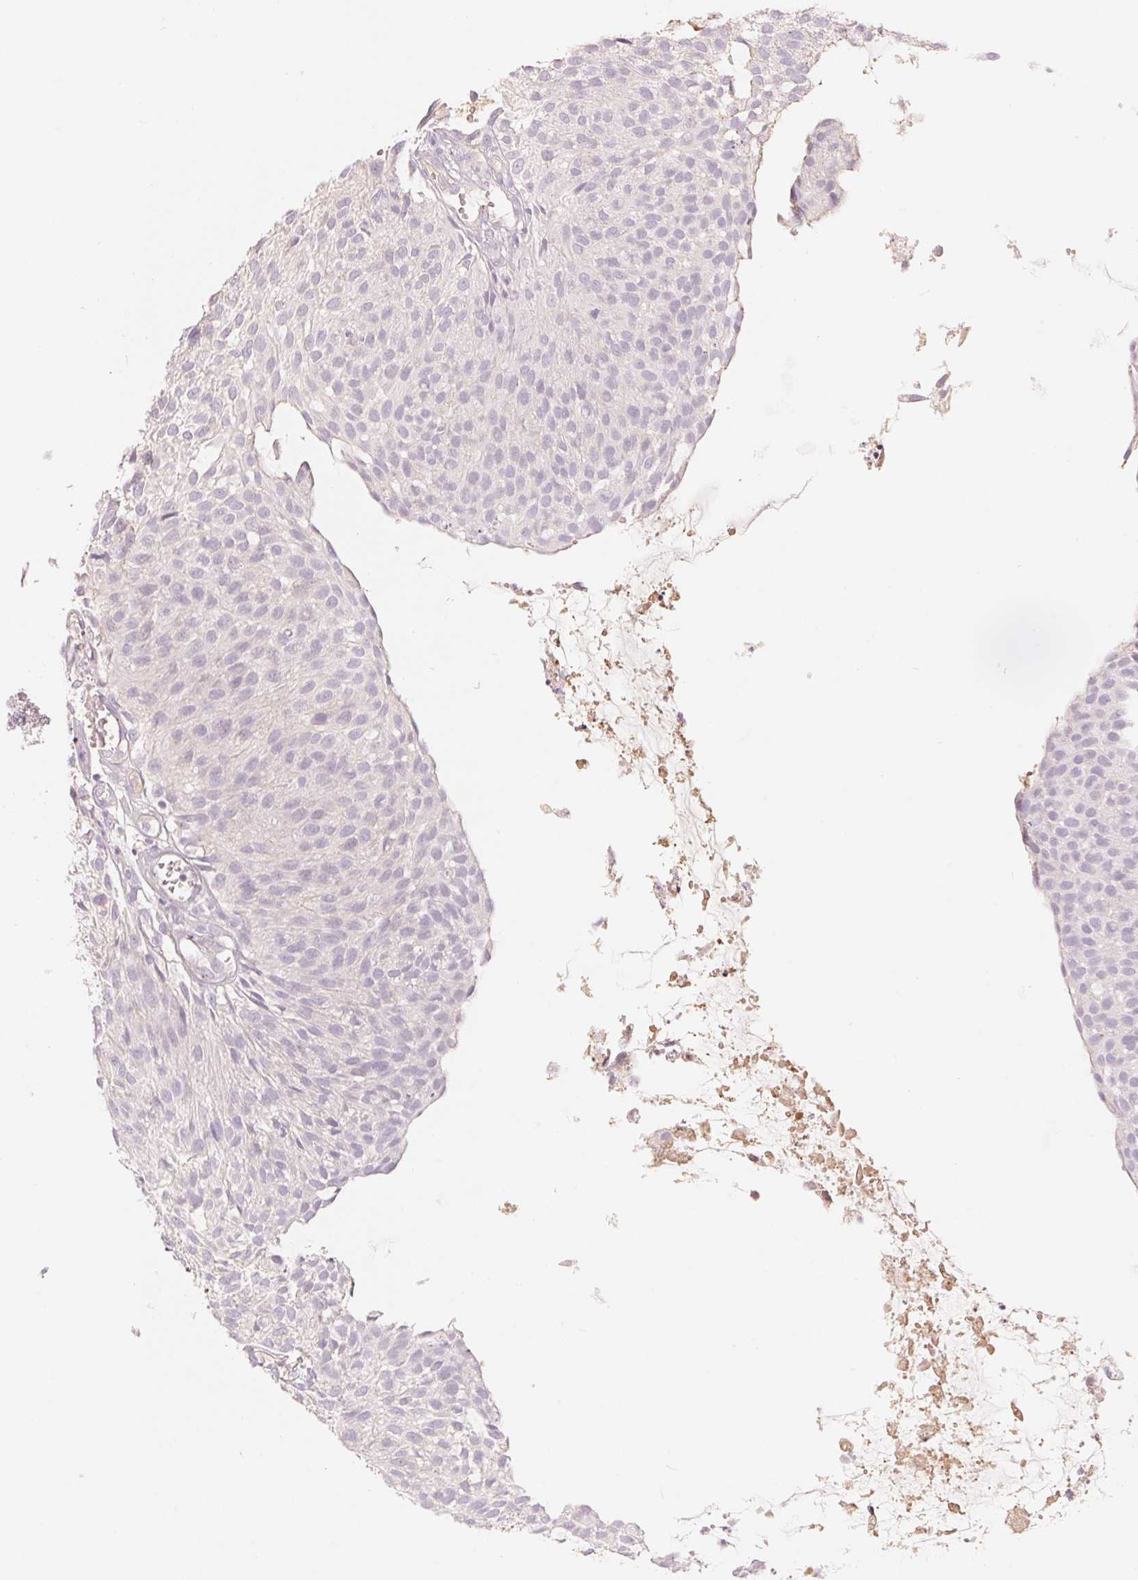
{"staining": {"intensity": "negative", "quantity": "none", "location": "none"}, "tissue": "urothelial cancer", "cell_type": "Tumor cells", "image_type": "cancer", "snomed": [{"axis": "morphology", "description": "Urothelial carcinoma, NOS"}, {"axis": "topography", "description": "Urinary bladder"}], "caption": "This is an IHC histopathology image of transitional cell carcinoma. There is no expression in tumor cells.", "gene": "CFHR2", "patient": {"sex": "male", "age": 84}}